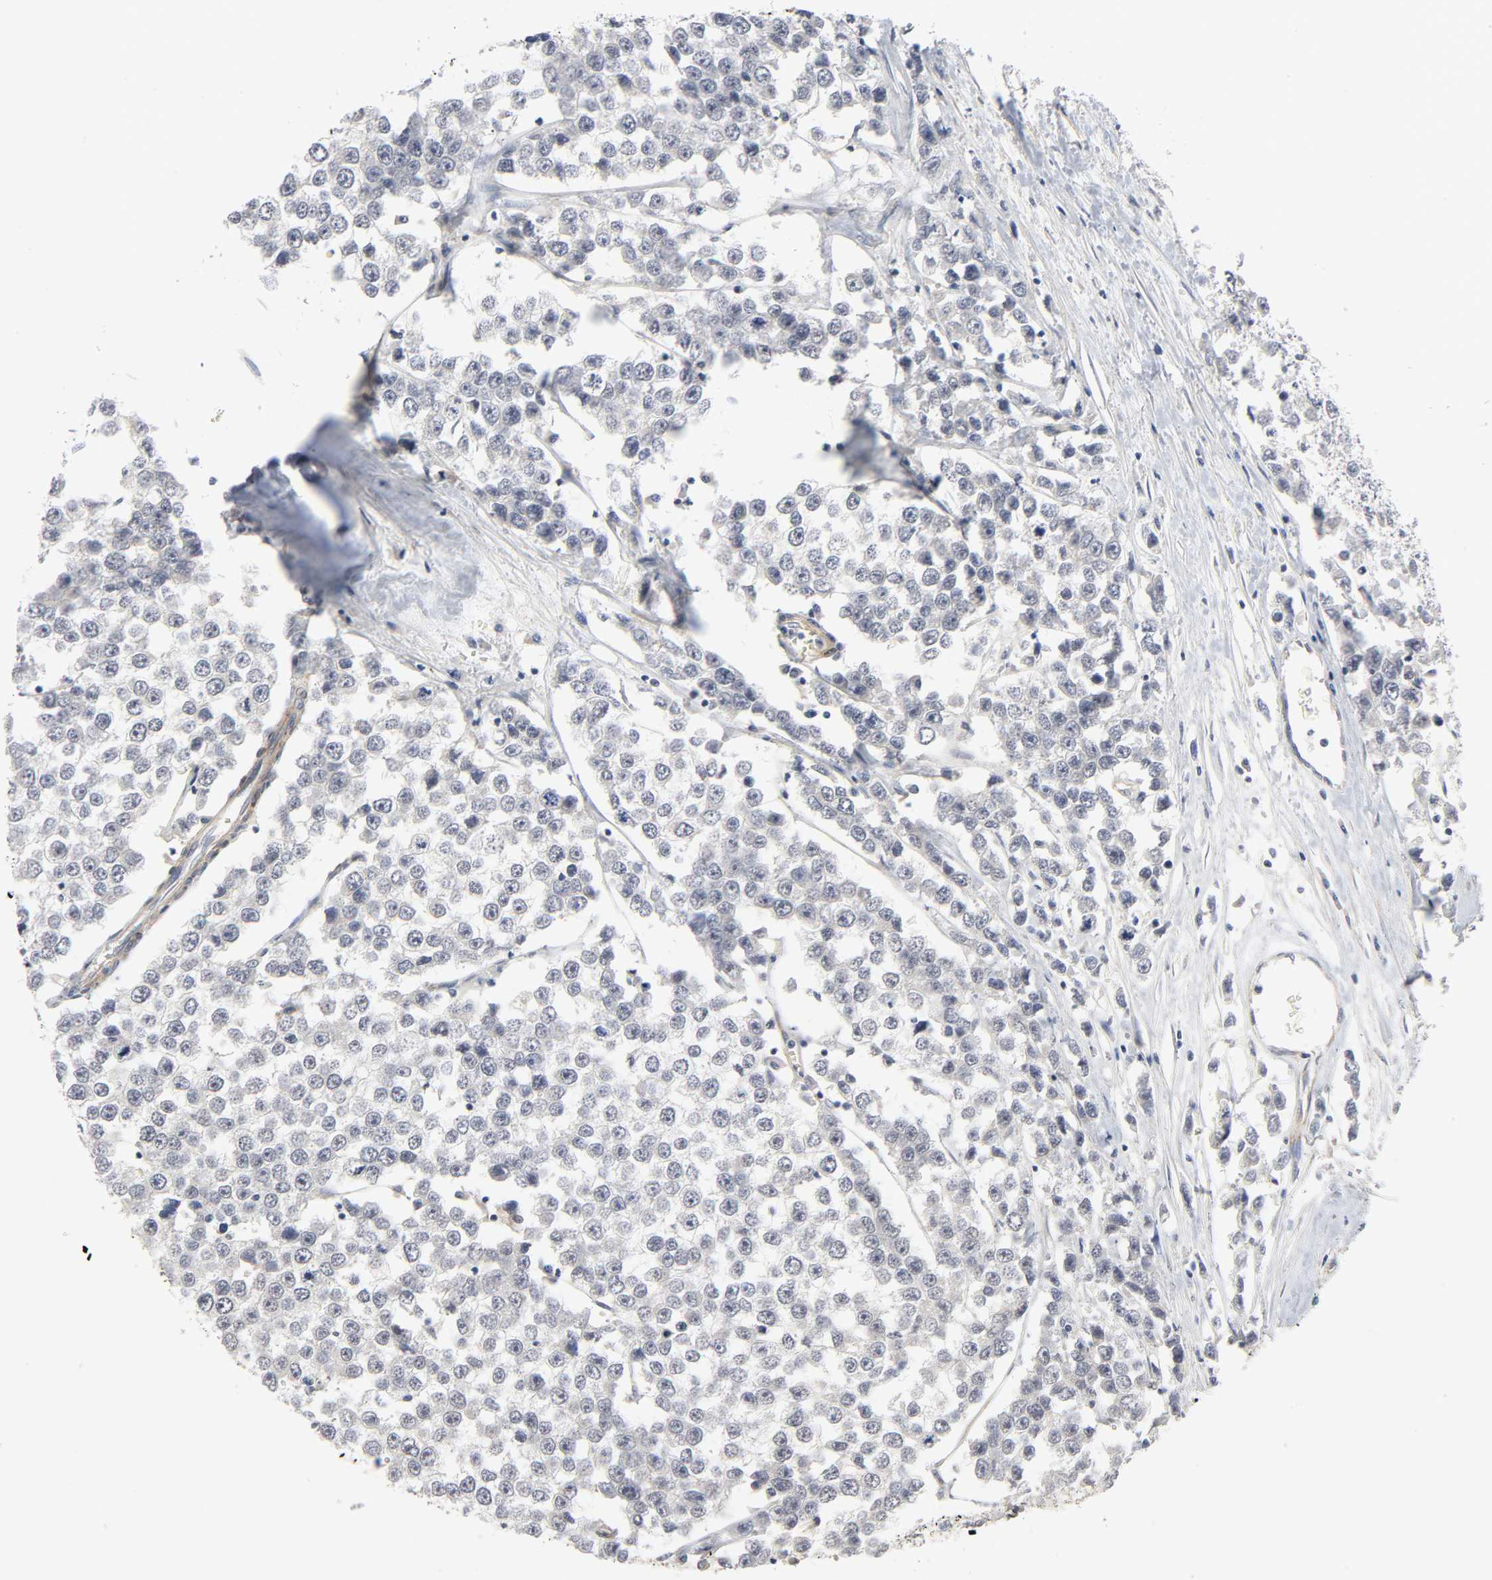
{"staining": {"intensity": "weak", "quantity": "<25%", "location": "cytoplasmic/membranous"}, "tissue": "testis cancer", "cell_type": "Tumor cells", "image_type": "cancer", "snomed": [{"axis": "morphology", "description": "Seminoma, NOS"}, {"axis": "morphology", "description": "Carcinoma, Embryonal, NOS"}, {"axis": "topography", "description": "Testis"}], "caption": "Immunohistochemical staining of testis cancer (seminoma) displays no significant staining in tumor cells.", "gene": "REEP6", "patient": {"sex": "male", "age": 52}}